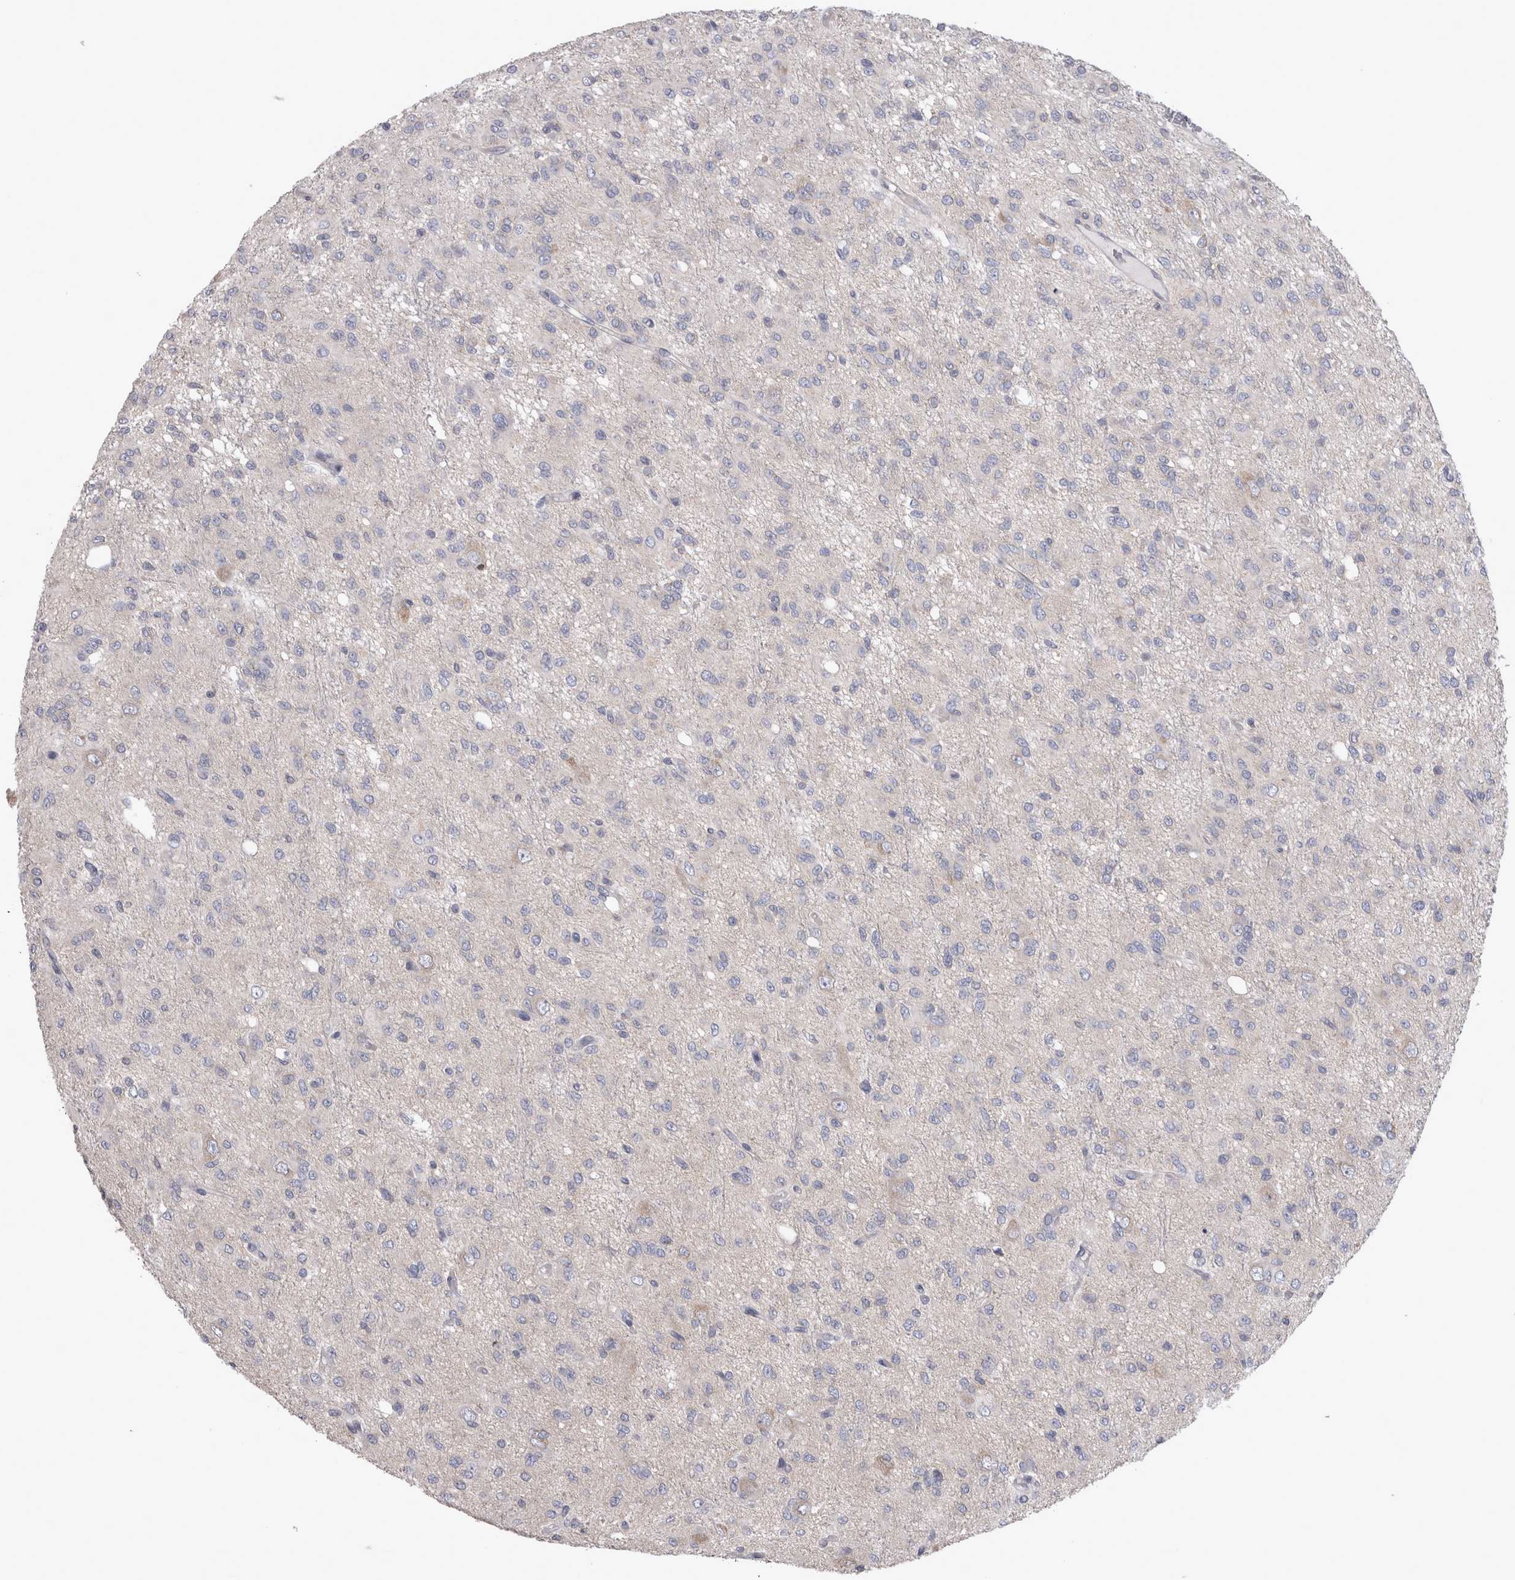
{"staining": {"intensity": "negative", "quantity": "none", "location": "none"}, "tissue": "glioma", "cell_type": "Tumor cells", "image_type": "cancer", "snomed": [{"axis": "morphology", "description": "Glioma, malignant, High grade"}, {"axis": "topography", "description": "Brain"}], "caption": "The immunohistochemistry histopathology image has no significant staining in tumor cells of glioma tissue.", "gene": "LRRC40", "patient": {"sex": "female", "age": 59}}